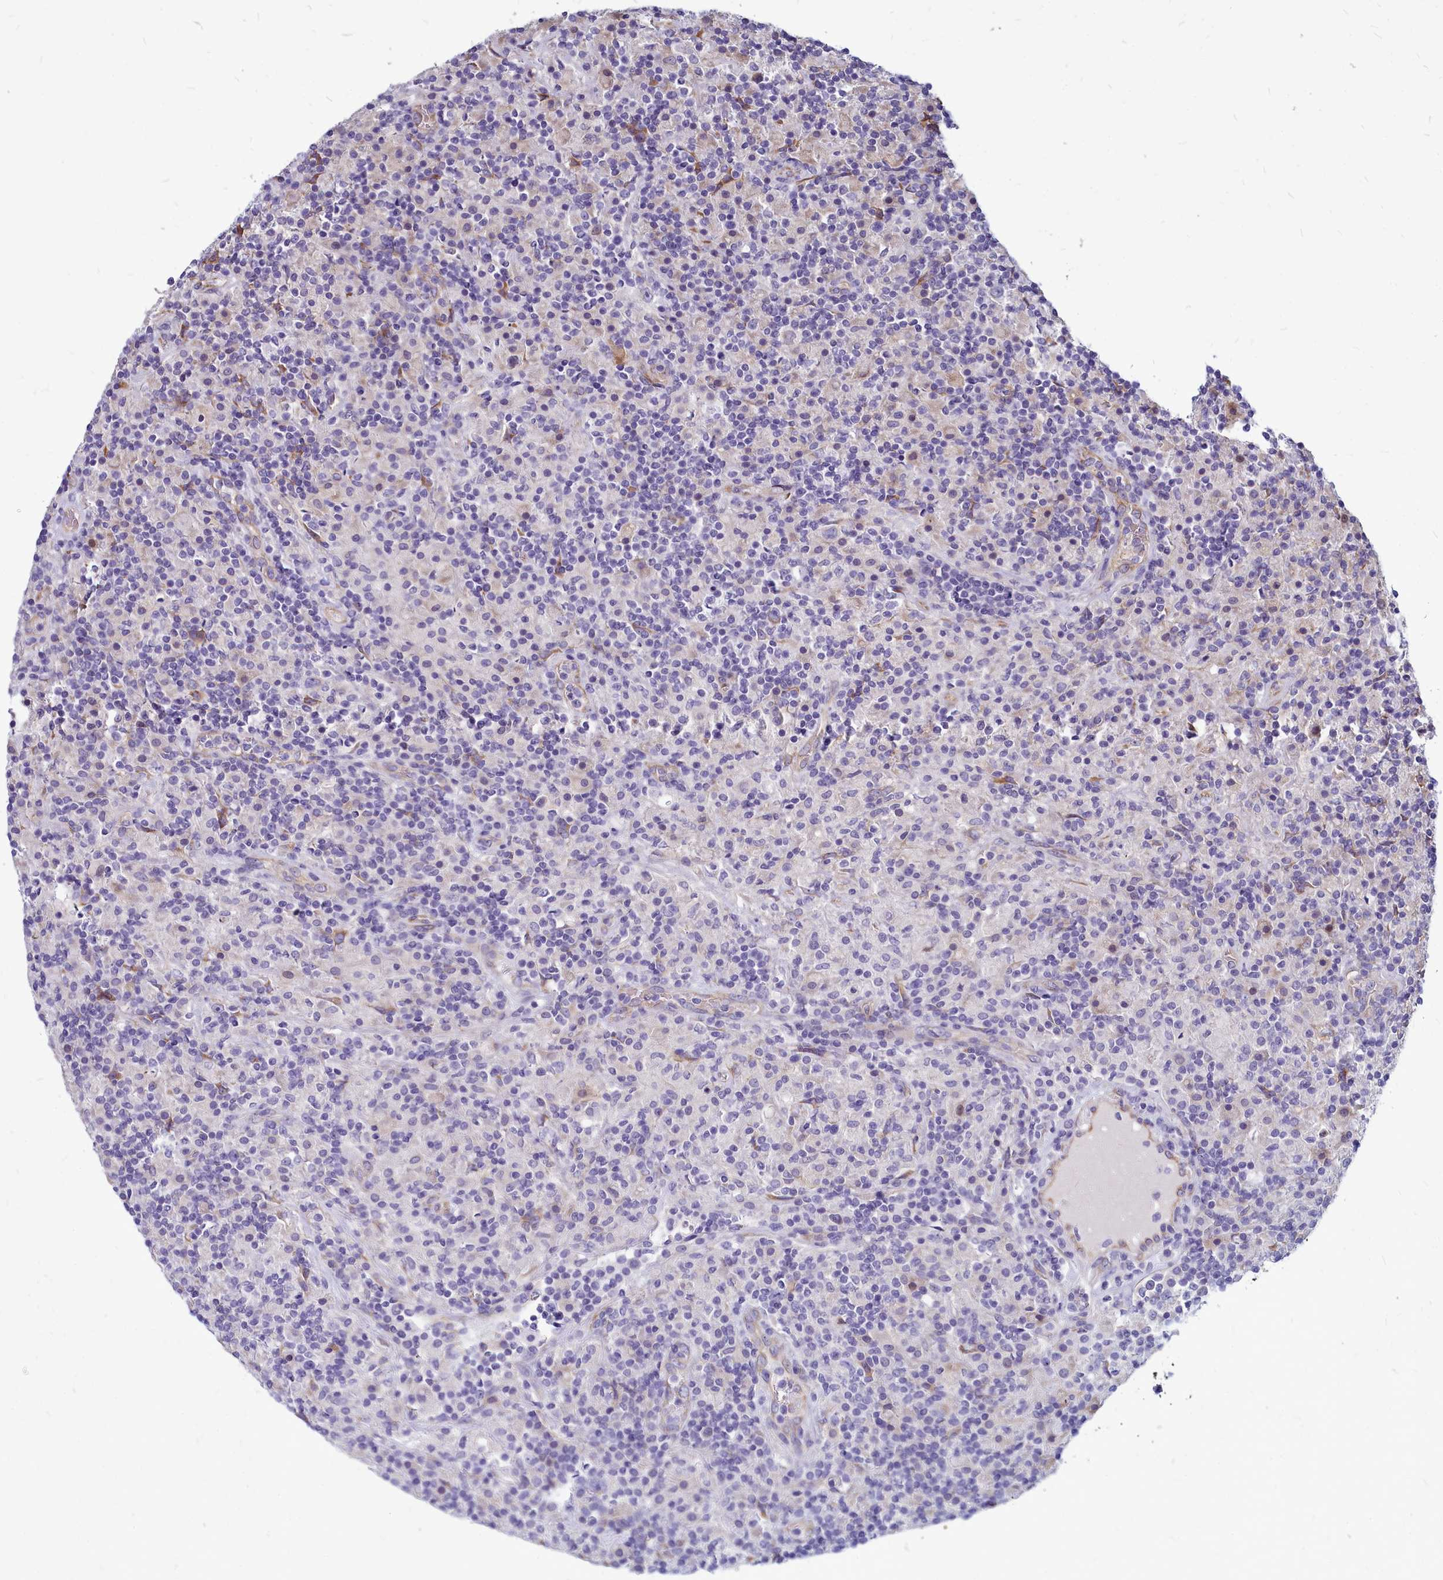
{"staining": {"intensity": "negative", "quantity": "none", "location": "none"}, "tissue": "lymphoma", "cell_type": "Tumor cells", "image_type": "cancer", "snomed": [{"axis": "morphology", "description": "Hodgkin's disease, NOS"}, {"axis": "topography", "description": "Lymph node"}], "caption": "Lymphoma was stained to show a protein in brown. There is no significant expression in tumor cells.", "gene": "SMPD4", "patient": {"sex": "male", "age": 70}}